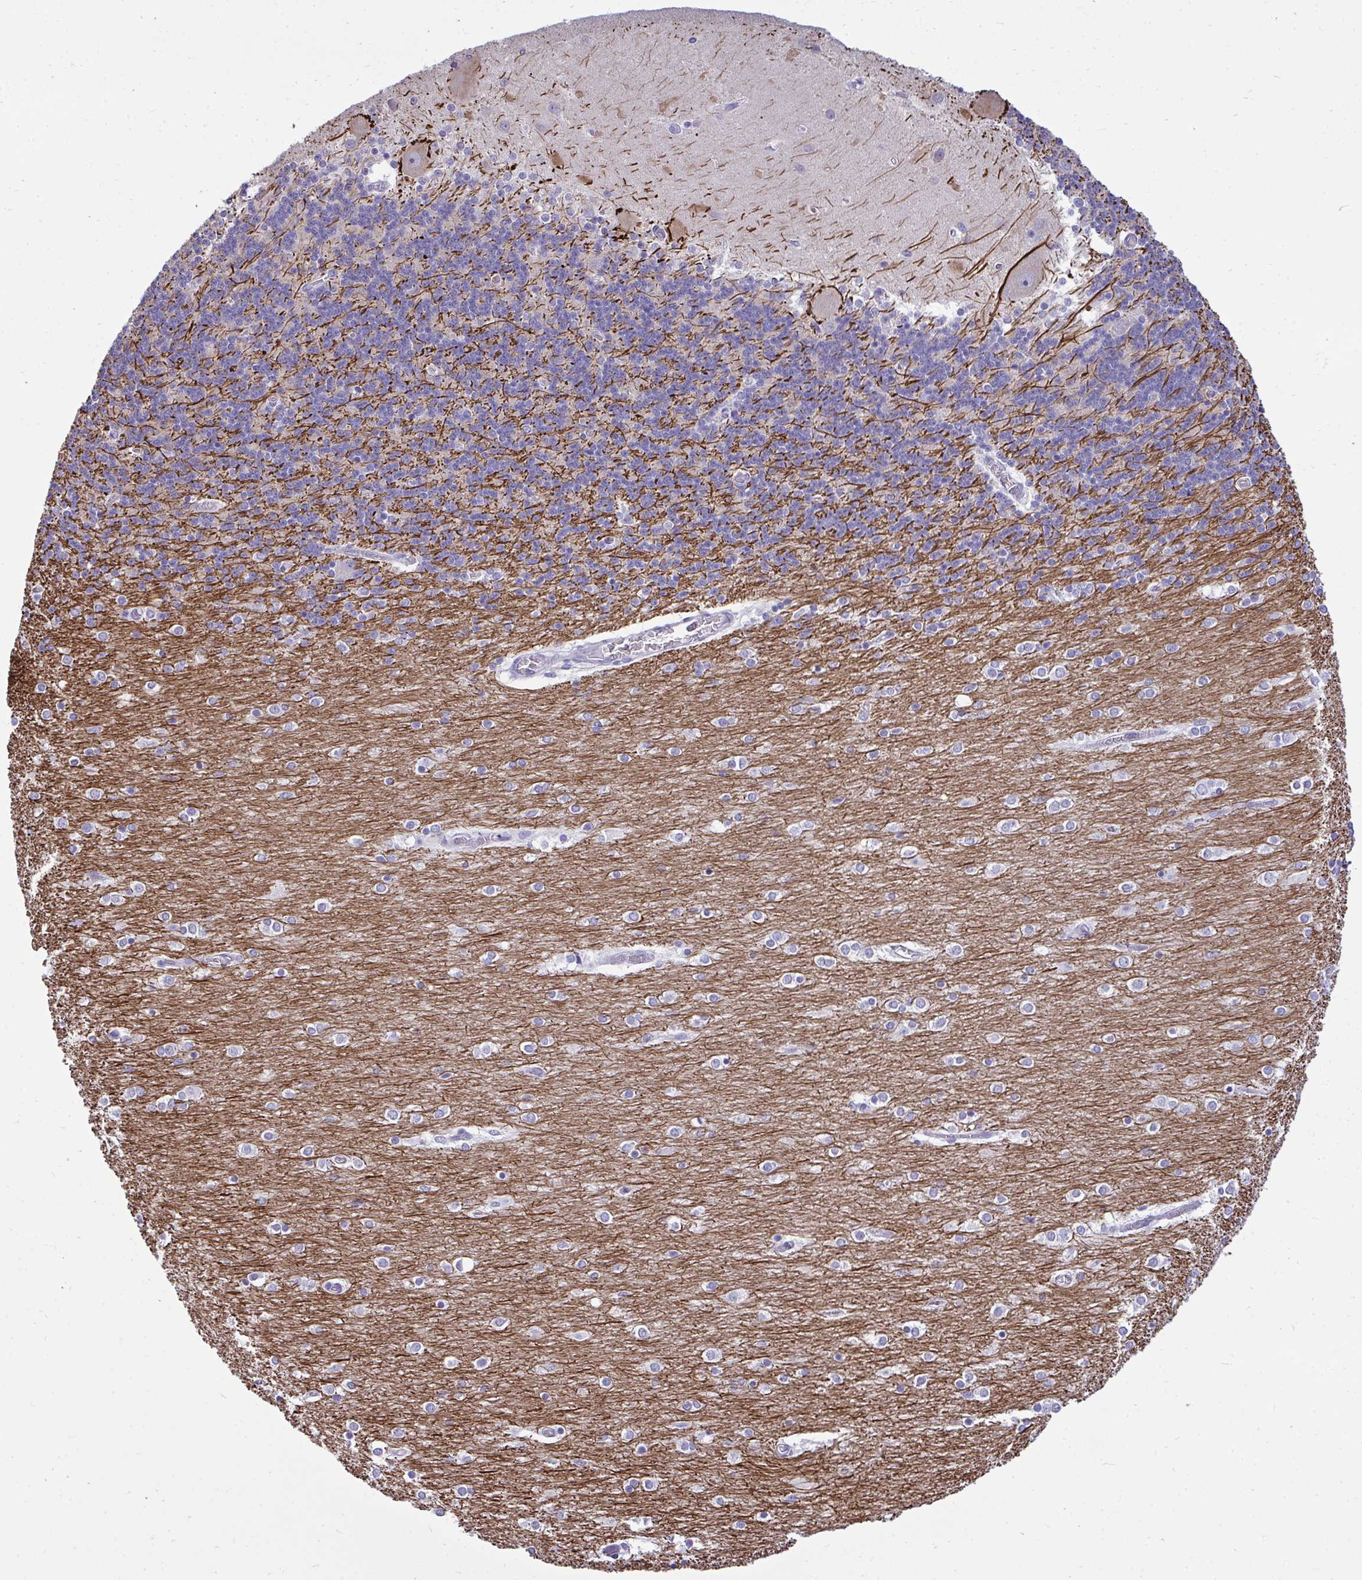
{"staining": {"intensity": "negative", "quantity": "none", "location": "none"}, "tissue": "cerebellum", "cell_type": "Cells in granular layer", "image_type": "normal", "snomed": [{"axis": "morphology", "description": "Normal tissue, NOS"}, {"axis": "topography", "description": "Cerebellum"}], "caption": "A high-resolution histopathology image shows immunohistochemistry staining of normal cerebellum, which exhibits no significant positivity in cells in granular layer. Brightfield microscopy of immunohistochemistry (IHC) stained with DAB (3,3'-diaminobenzidine) (brown) and hematoxylin (blue), captured at high magnification.", "gene": "PIGK", "patient": {"sex": "female", "age": 54}}